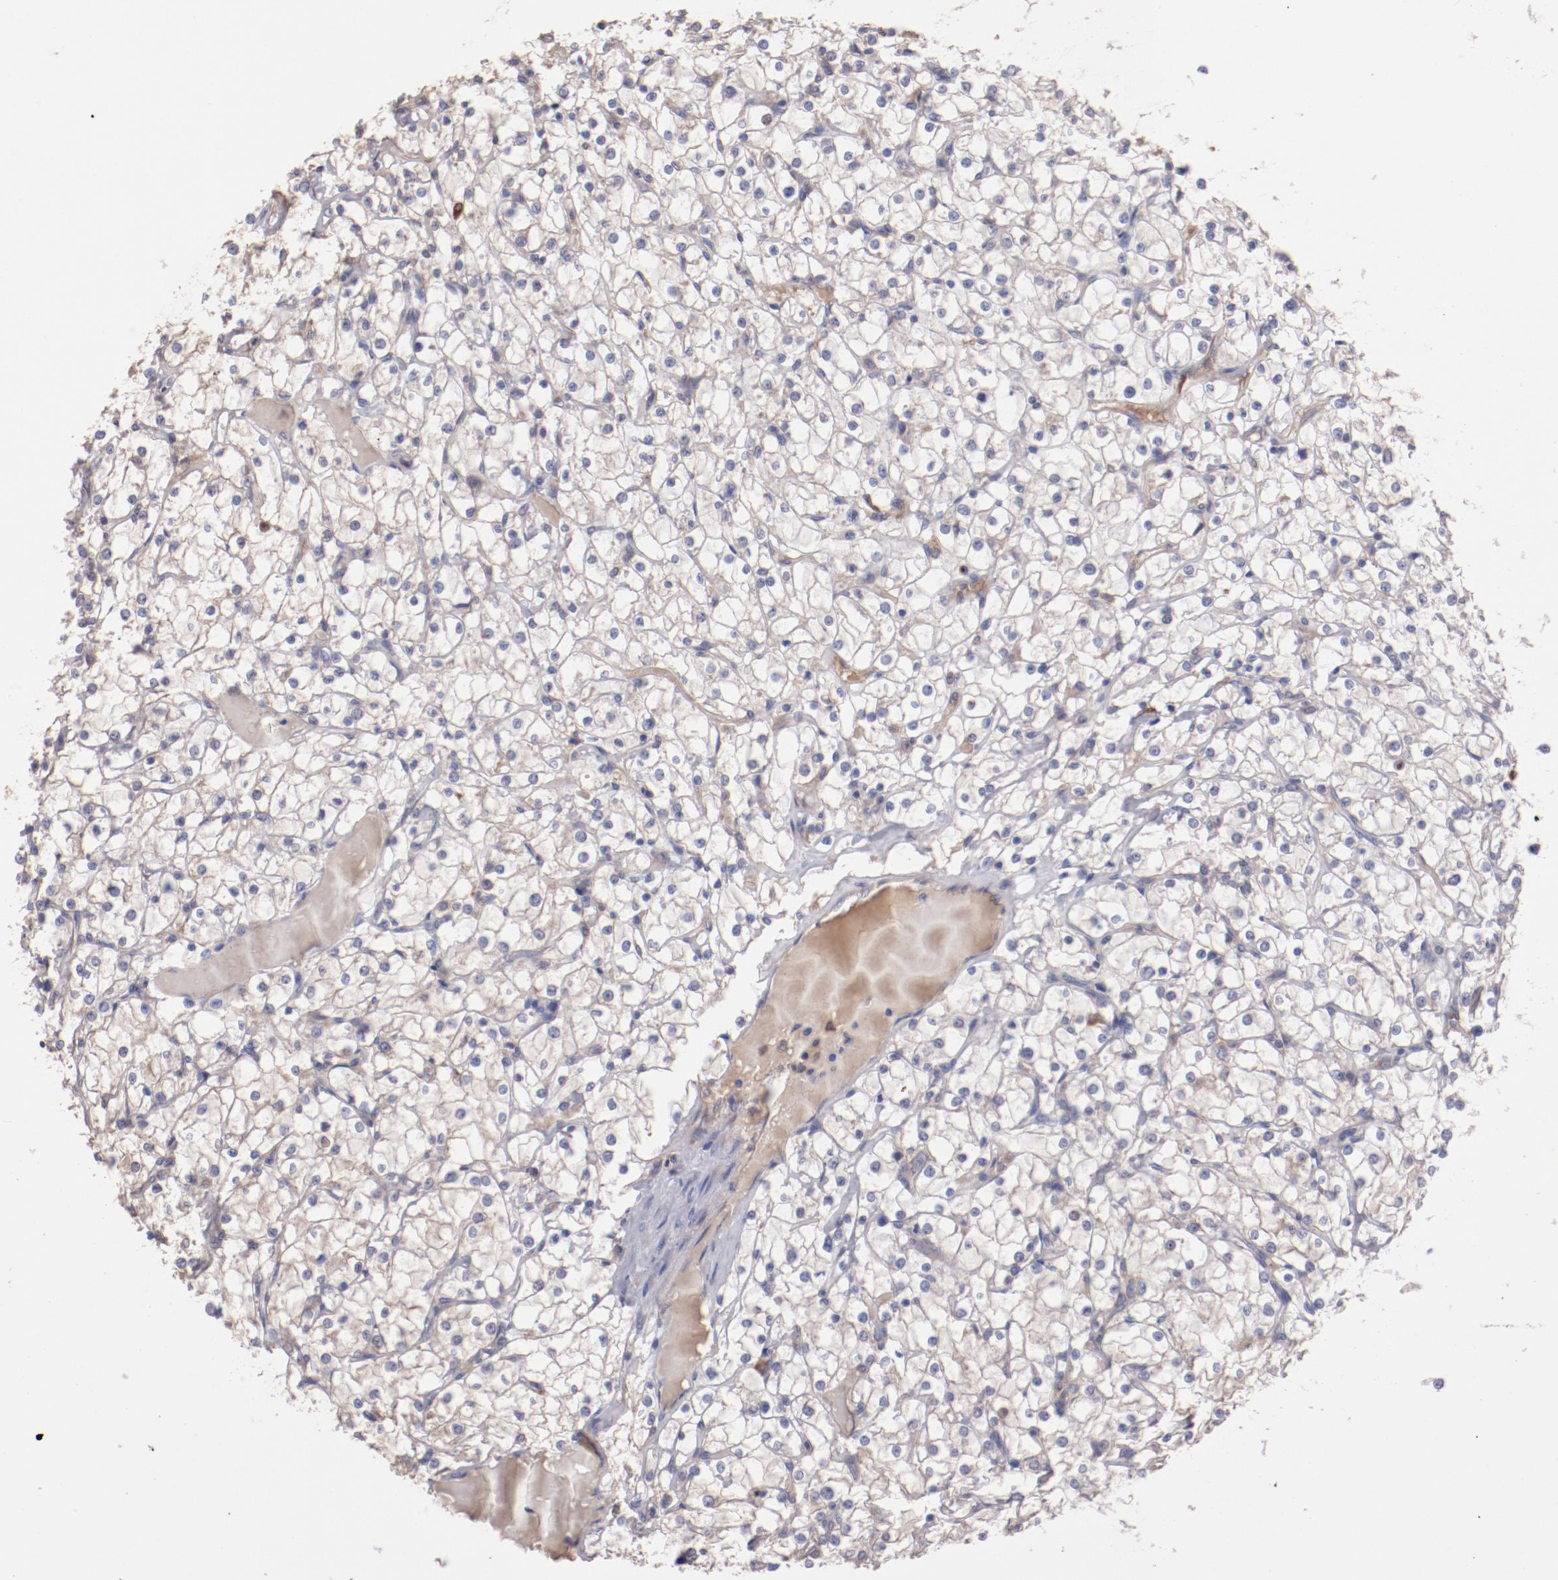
{"staining": {"intensity": "negative", "quantity": "none", "location": "none"}, "tissue": "renal cancer", "cell_type": "Tumor cells", "image_type": "cancer", "snomed": [{"axis": "morphology", "description": "Adenocarcinoma, NOS"}, {"axis": "topography", "description": "Kidney"}], "caption": "Immunohistochemistry (IHC) photomicrograph of neoplastic tissue: human renal adenocarcinoma stained with DAB demonstrates no significant protein expression in tumor cells.", "gene": "NFKBIE", "patient": {"sex": "female", "age": 73}}